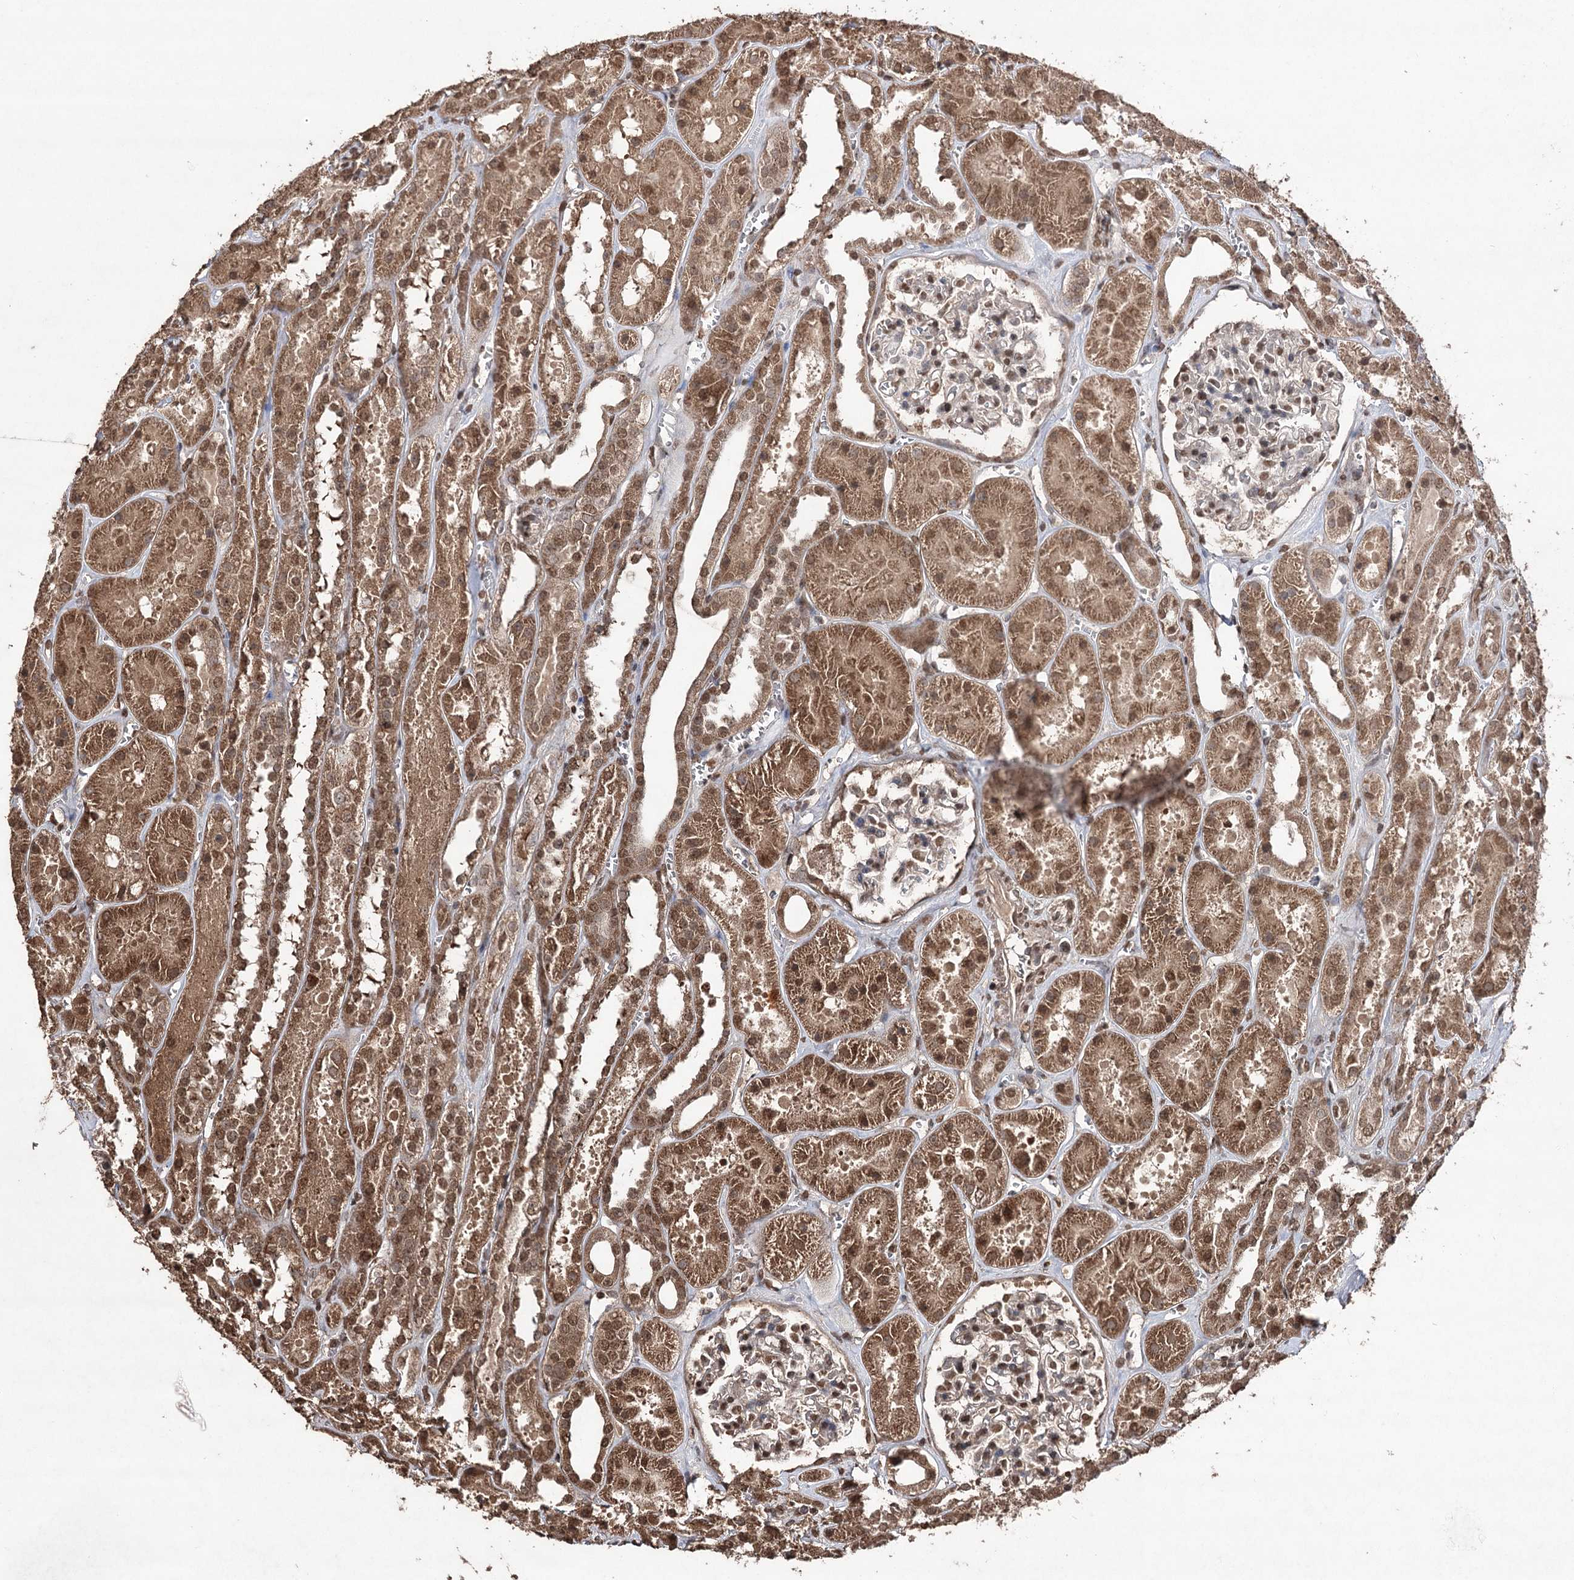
{"staining": {"intensity": "moderate", "quantity": "25%-75%", "location": "nuclear"}, "tissue": "kidney", "cell_type": "Cells in glomeruli", "image_type": "normal", "snomed": [{"axis": "morphology", "description": "Normal tissue, NOS"}, {"axis": "topography", "description": "Kidney"}], "caption": "The histopathology image shows immunohistochemical staining of benign kidney. There is moderate nuclear staining is appreciated in approximately 25%-75% of cells in glomeruli. (IHC, brightfield microscopy, high magnification).", "gene": "ATG14", "patient": {"sex": "female", "age": 41}}